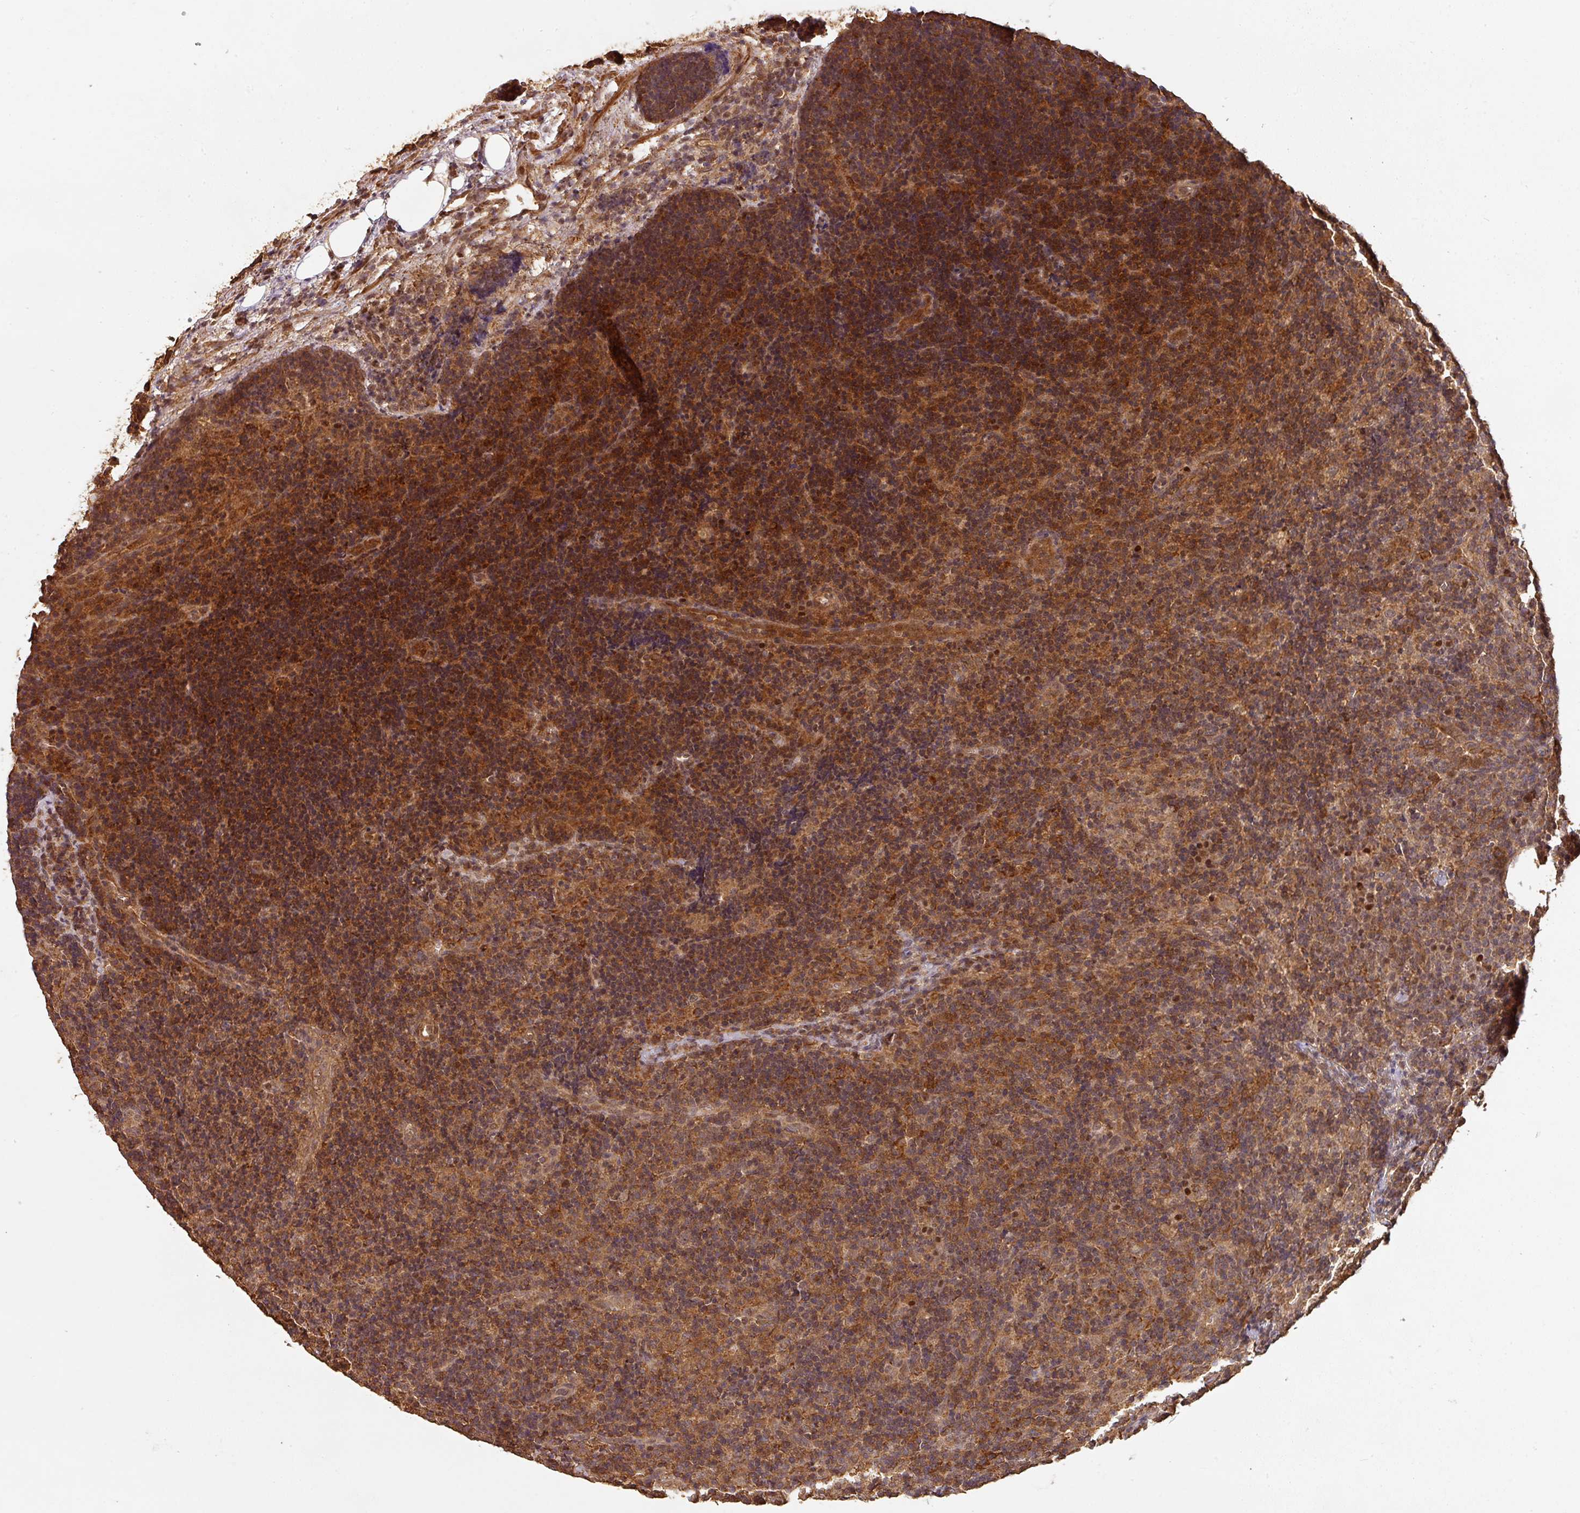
{"staining": {"intensity": "moderate", "quantity": "25%-75%", "location": "nuclear"}, "tissue": "lymph node", "cell_type": "Germinal center cells", "image_type": "normal", "snomed": [{"axis": "morphology", "description": "Normal tissue, NOS"}, {"axis": "topography", "description": "Lymph node"}], "caption": "Benign lymph node shows moderate nuclear expression in about 25%-75% of germinal center cells, visualized by immunohistochemistry. Using DAB (brown) and hematoxylin (blue) stains, captured at high magnification using brightfield microscopy.", "gene": "ZNF322", "patient": {"sex": "female", "age": 30}}